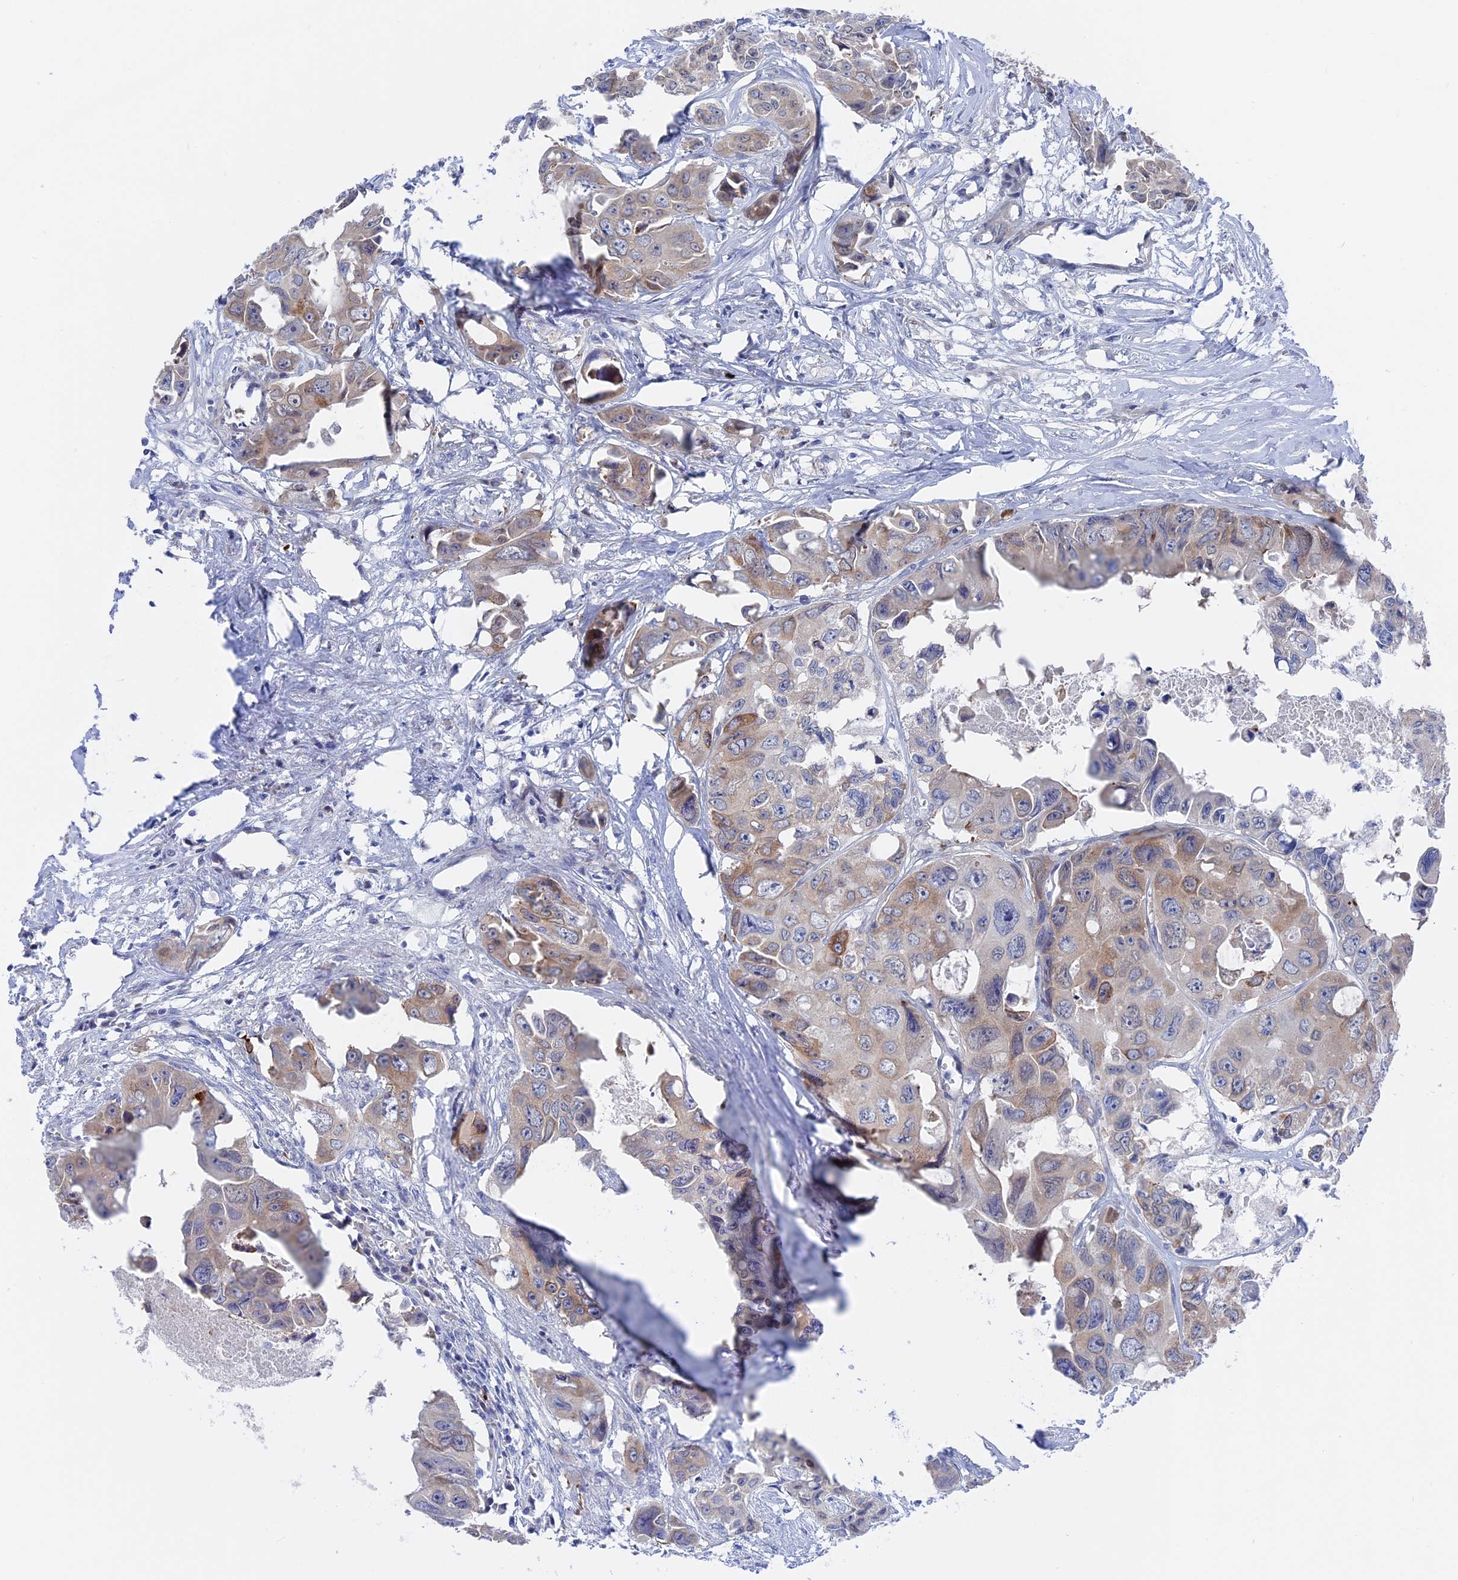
{"staining": {"intensity": "moderate", "quantity": "<25%", "location": "cytoplasmic/membranous"}, "tissue": "colorectal cancer", "cell_type": "Tumor cells", "image_type": "cancer", "snomed": [{"axis": "morphology", "description": "Adenocarcinoma, NOS"}, {"axis": "topography", "description": "Rectum"}], "caption": "Immunohistochemical staining of colorectal cancer (adenocarcinoma) reveals low levels of moderate cytoplasmic/membranous expression in about <25% of tumor cells.", "gene": "DACT3", "patient": {"sex": "male", "age": 87}}